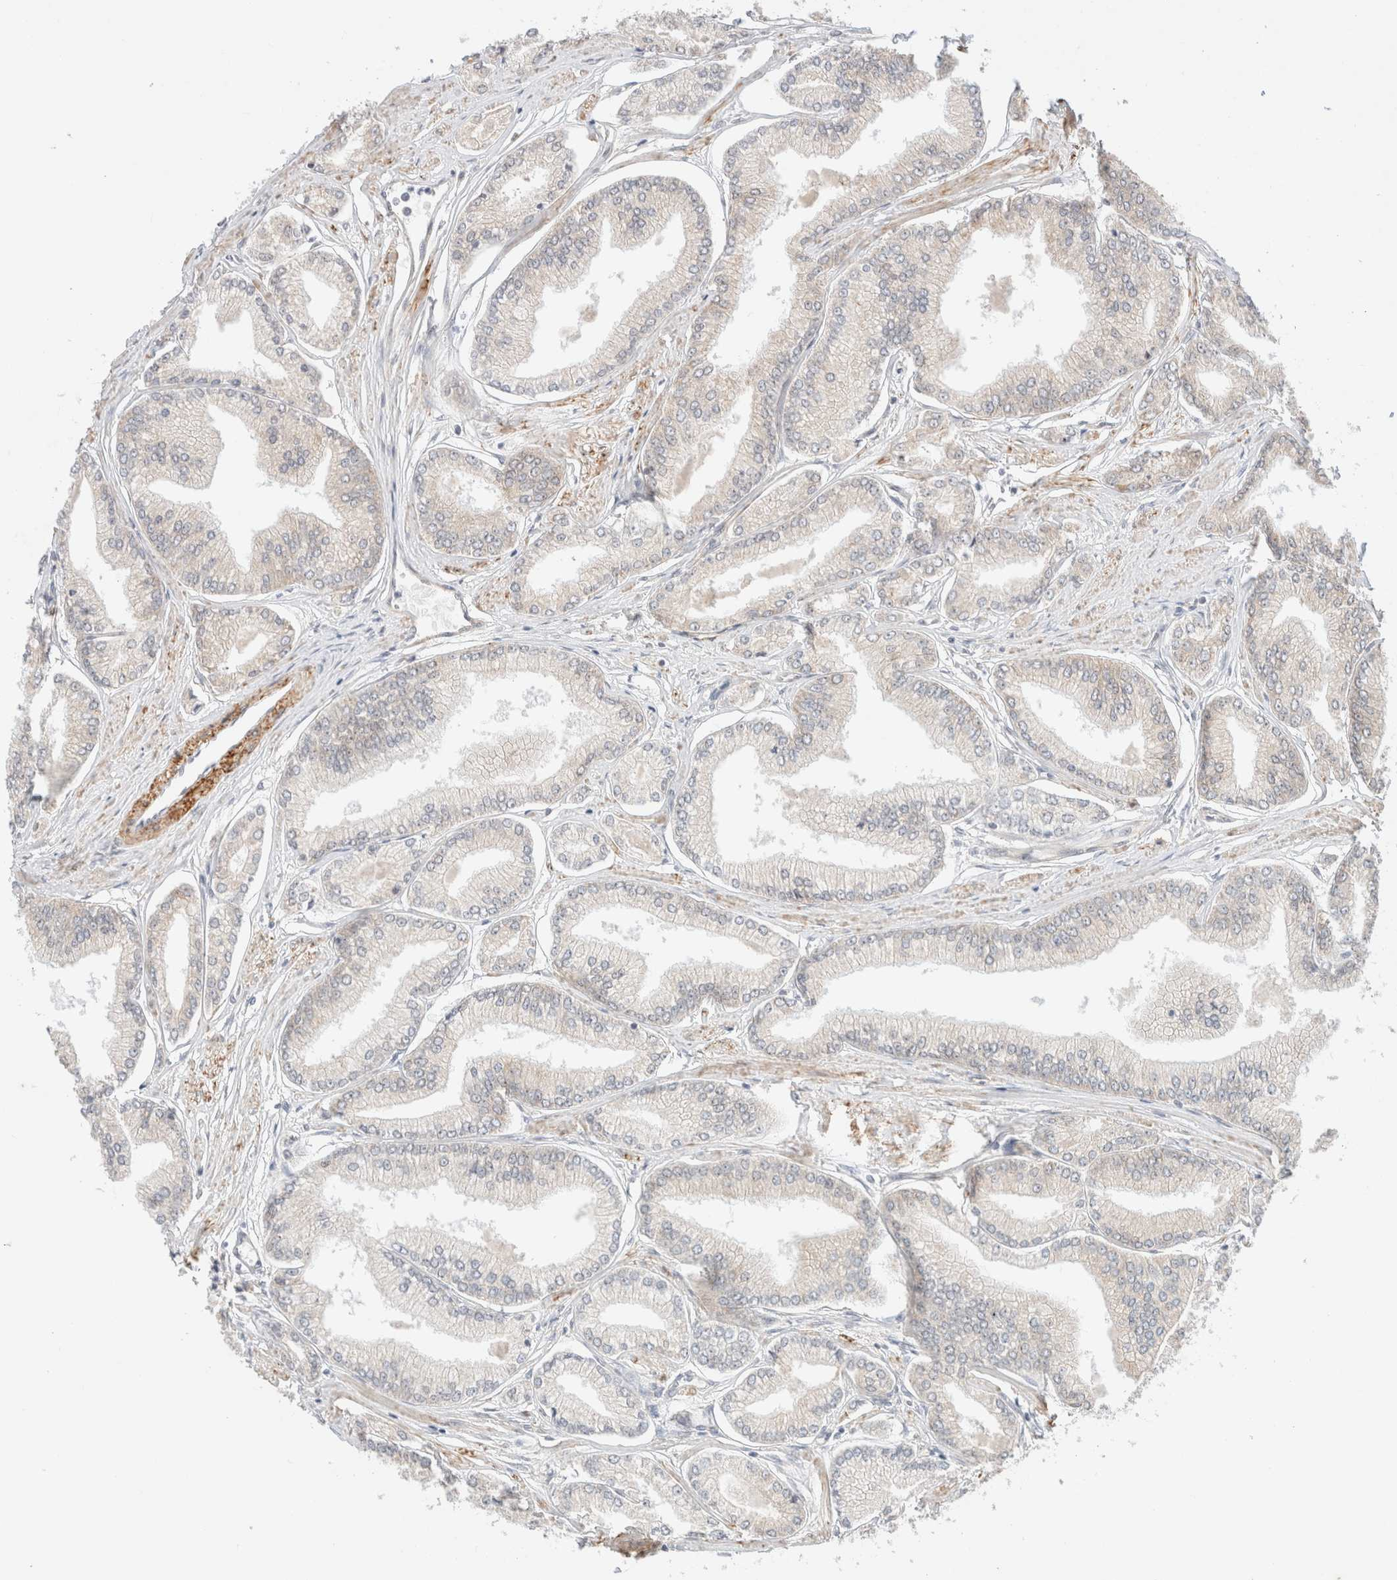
{"staining": {"intensity": "negative", "quantity": "none", "location": "none"}, "tissue": "prostate cancer", "cell_type": "Tumor cells", "image_type": "cancer", "snomed": [{"axis": "morphology", "description": "Adenocarcinoma, Low grade"}, {"axis": "topography", "description": "Prostate"}], "caption": "Human prostate adenocarcinoma (low-grade) stained for a protein using immunohistochemistry (IHC) demonstrates no staining in tumor cells.", "gene": "RRP15", "patient": {"sex": "male", "age": 52}}